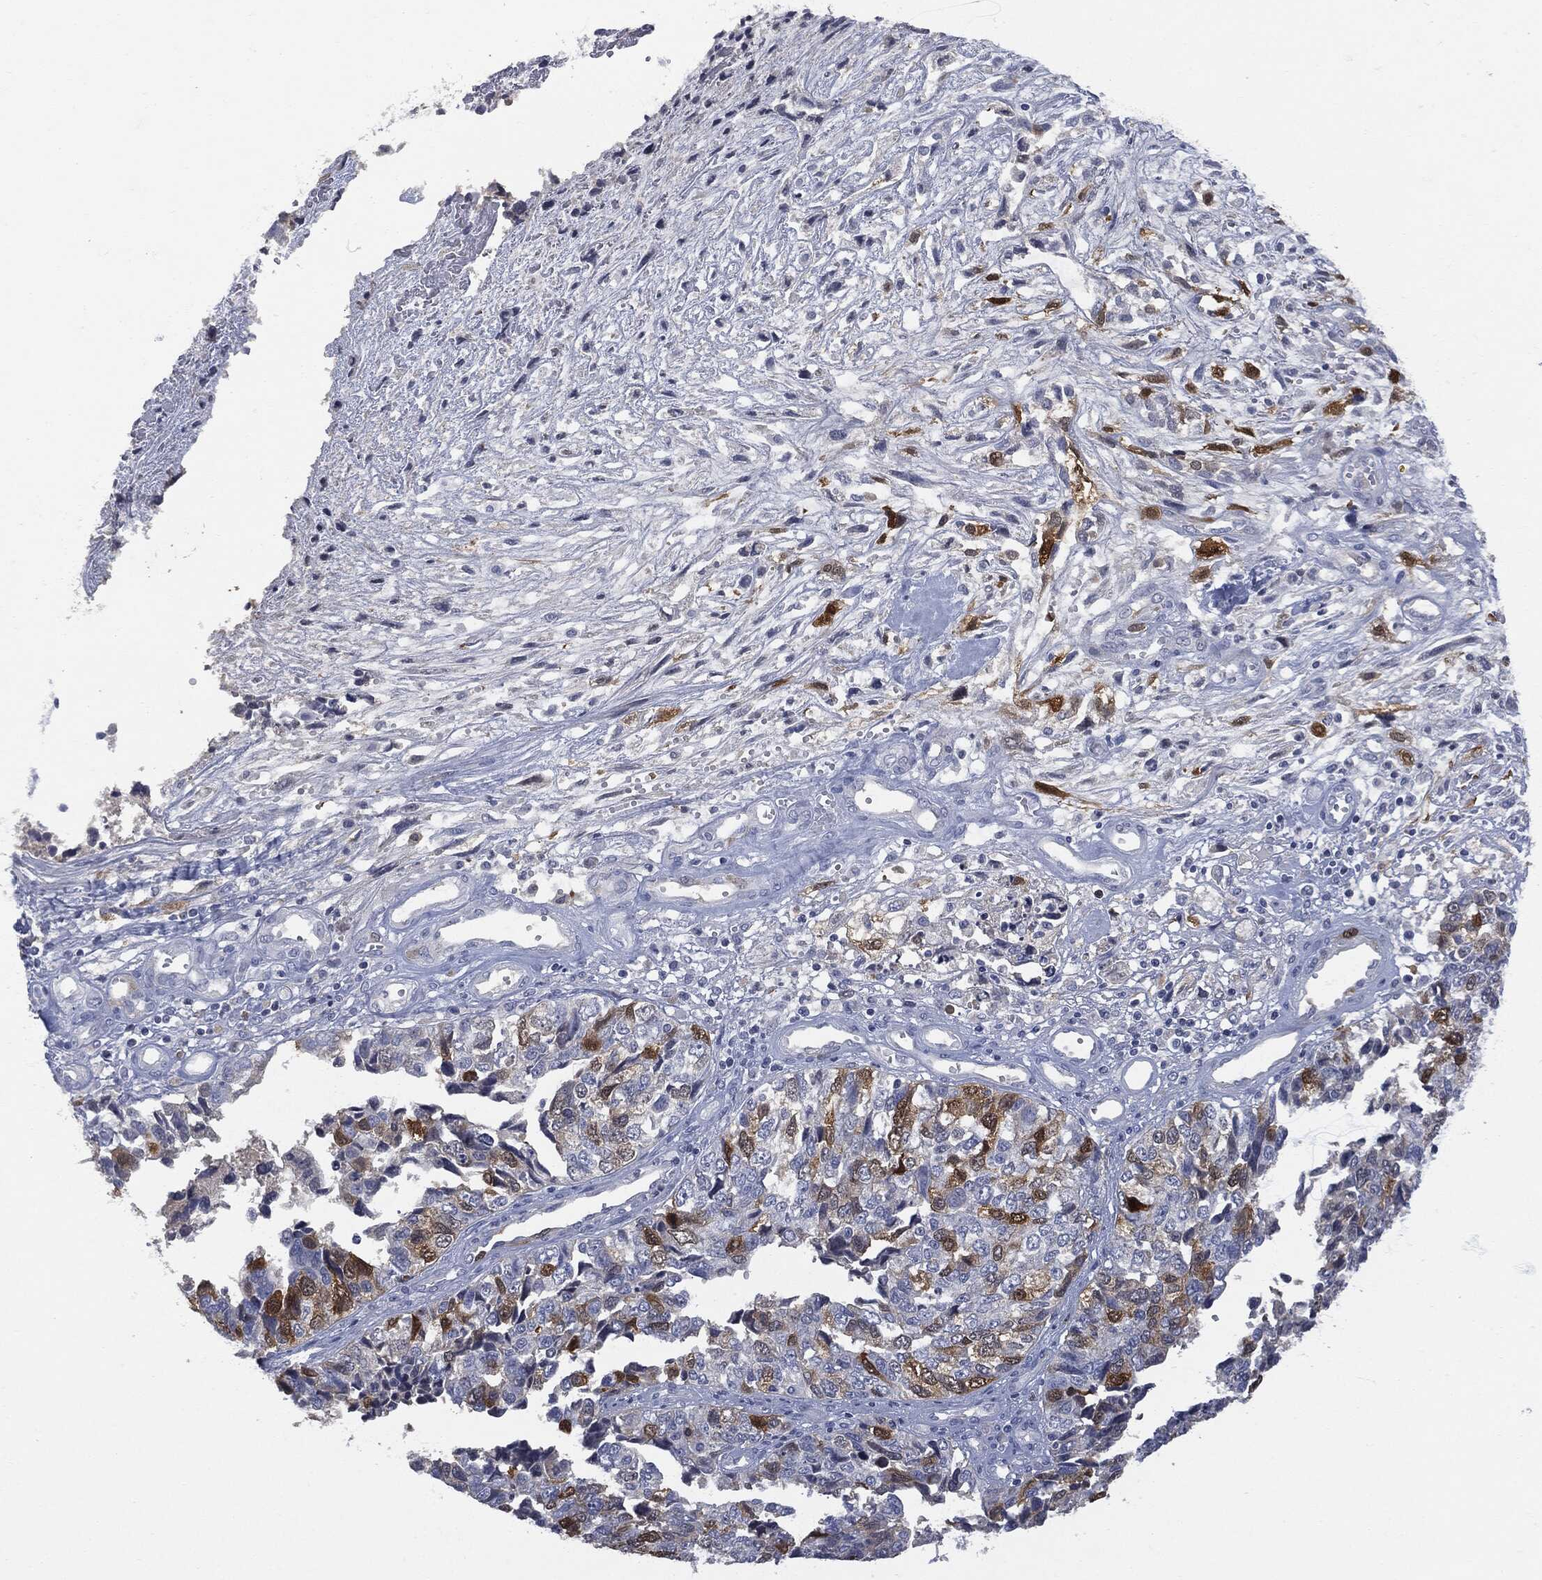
{"staining": {"intensity": "strong", "quantity": "<25%", "location": "cytoplasmic/membranous"}, "tissue": "cervical cancer", "cell_type": "Tumor cells", "image_type": "cancer", "snomed": [{"axis": "morphology", "description": "Squamous cell carcinoma, NOS"}, {"axis": "topography", "description": "Cervix"}], "caption": "Brown immunohistochemical staining in human cervical squamous cell carcinoma demonstrates strong cytoplasmic/membranous positivity in about <25% of tumor cells.", "gene": "UBE2C", "patient": {"sex": "female", "age": 63}}